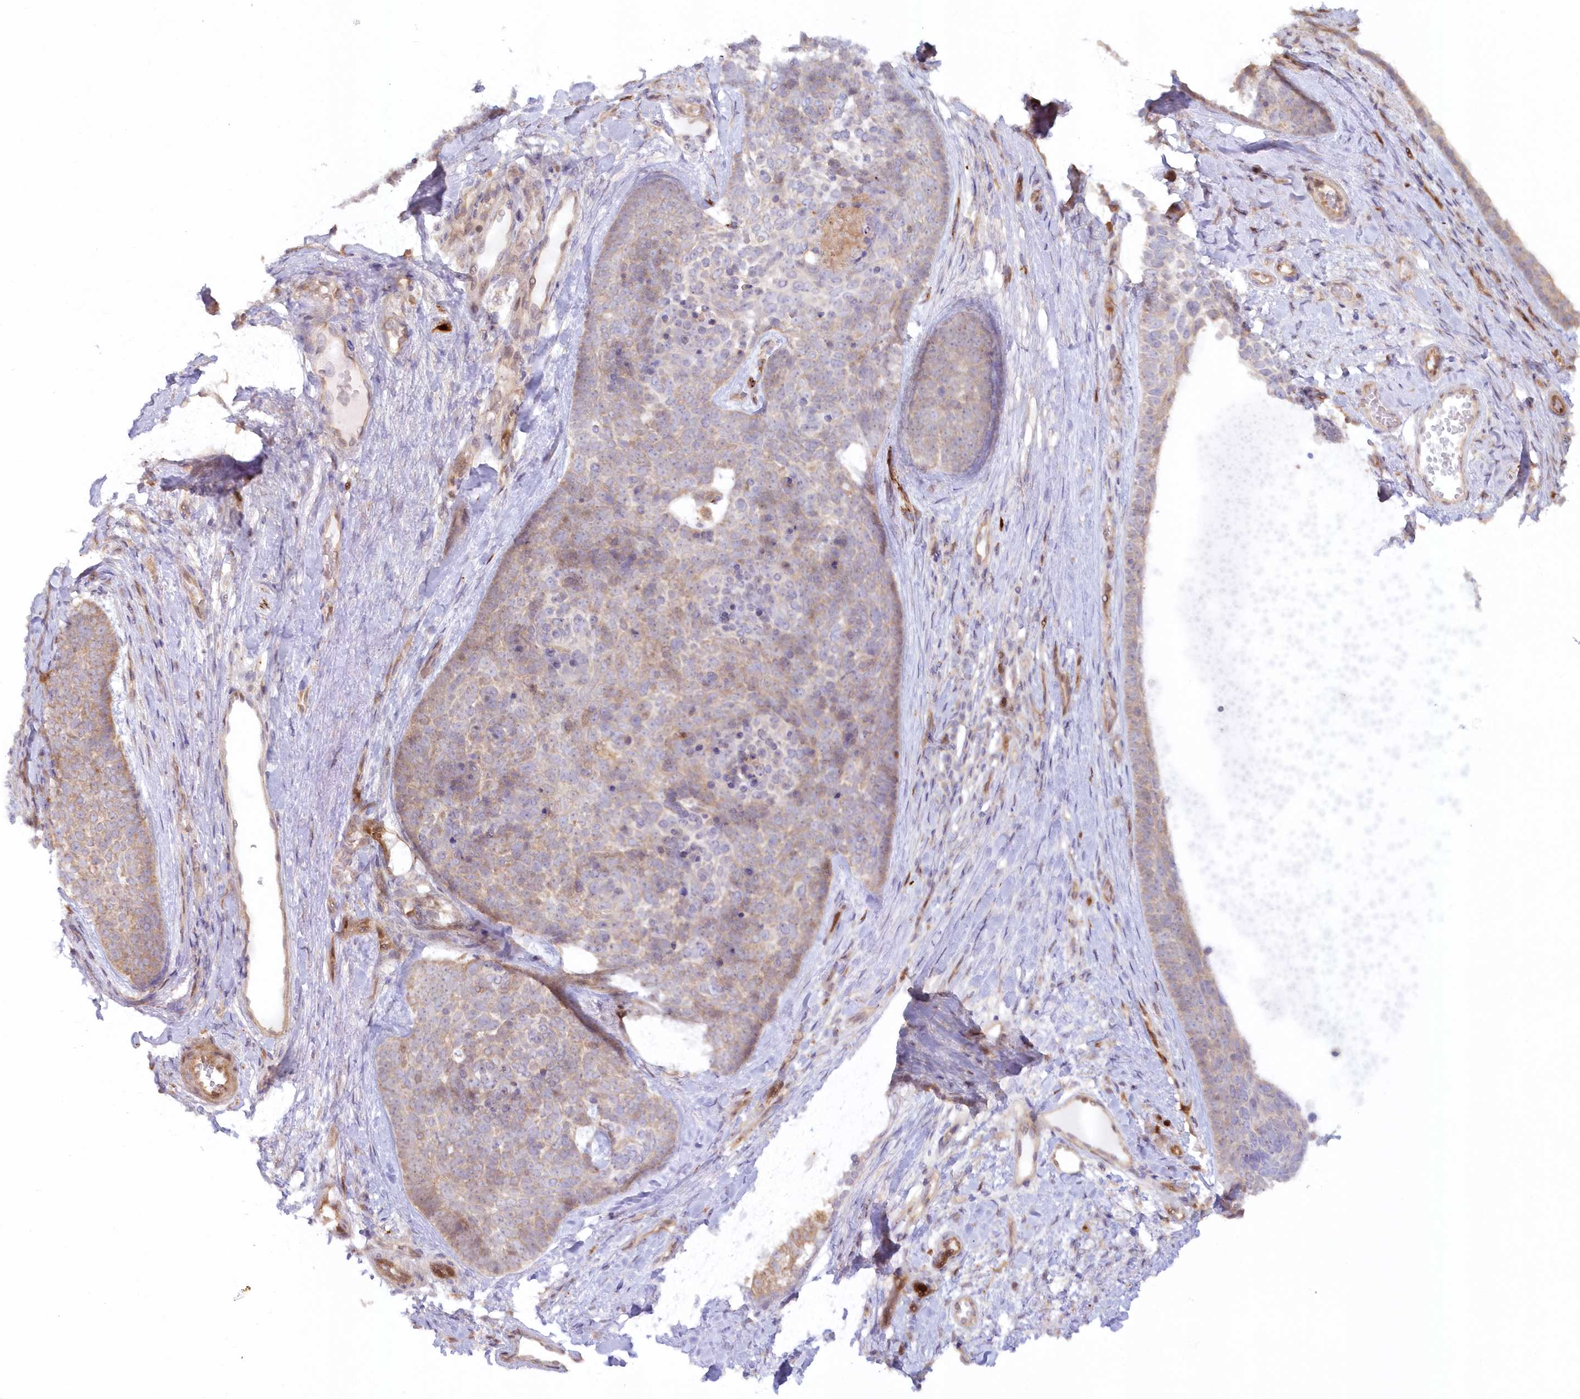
{"staining": {"intensity": "weak", "quantity": "25%-75%", "location": "cytoplasmic/membranous"}, "tissue": "skin cancer", "cell_type": "Tumor cells", "image_type": "cancer", "snomed": [{"axis": "morphology", "description": "Basal cell carcinoma"}, {"axis": "topography", "description": "Skin"}], "caption": "A low amount of weak cytoplasmic/membranous staining is identified in approximately 25%-75% of tumor cells in skin cancer tissue.", "gene": "GBE1", "patient": {"sex": "female", "age": 81}}